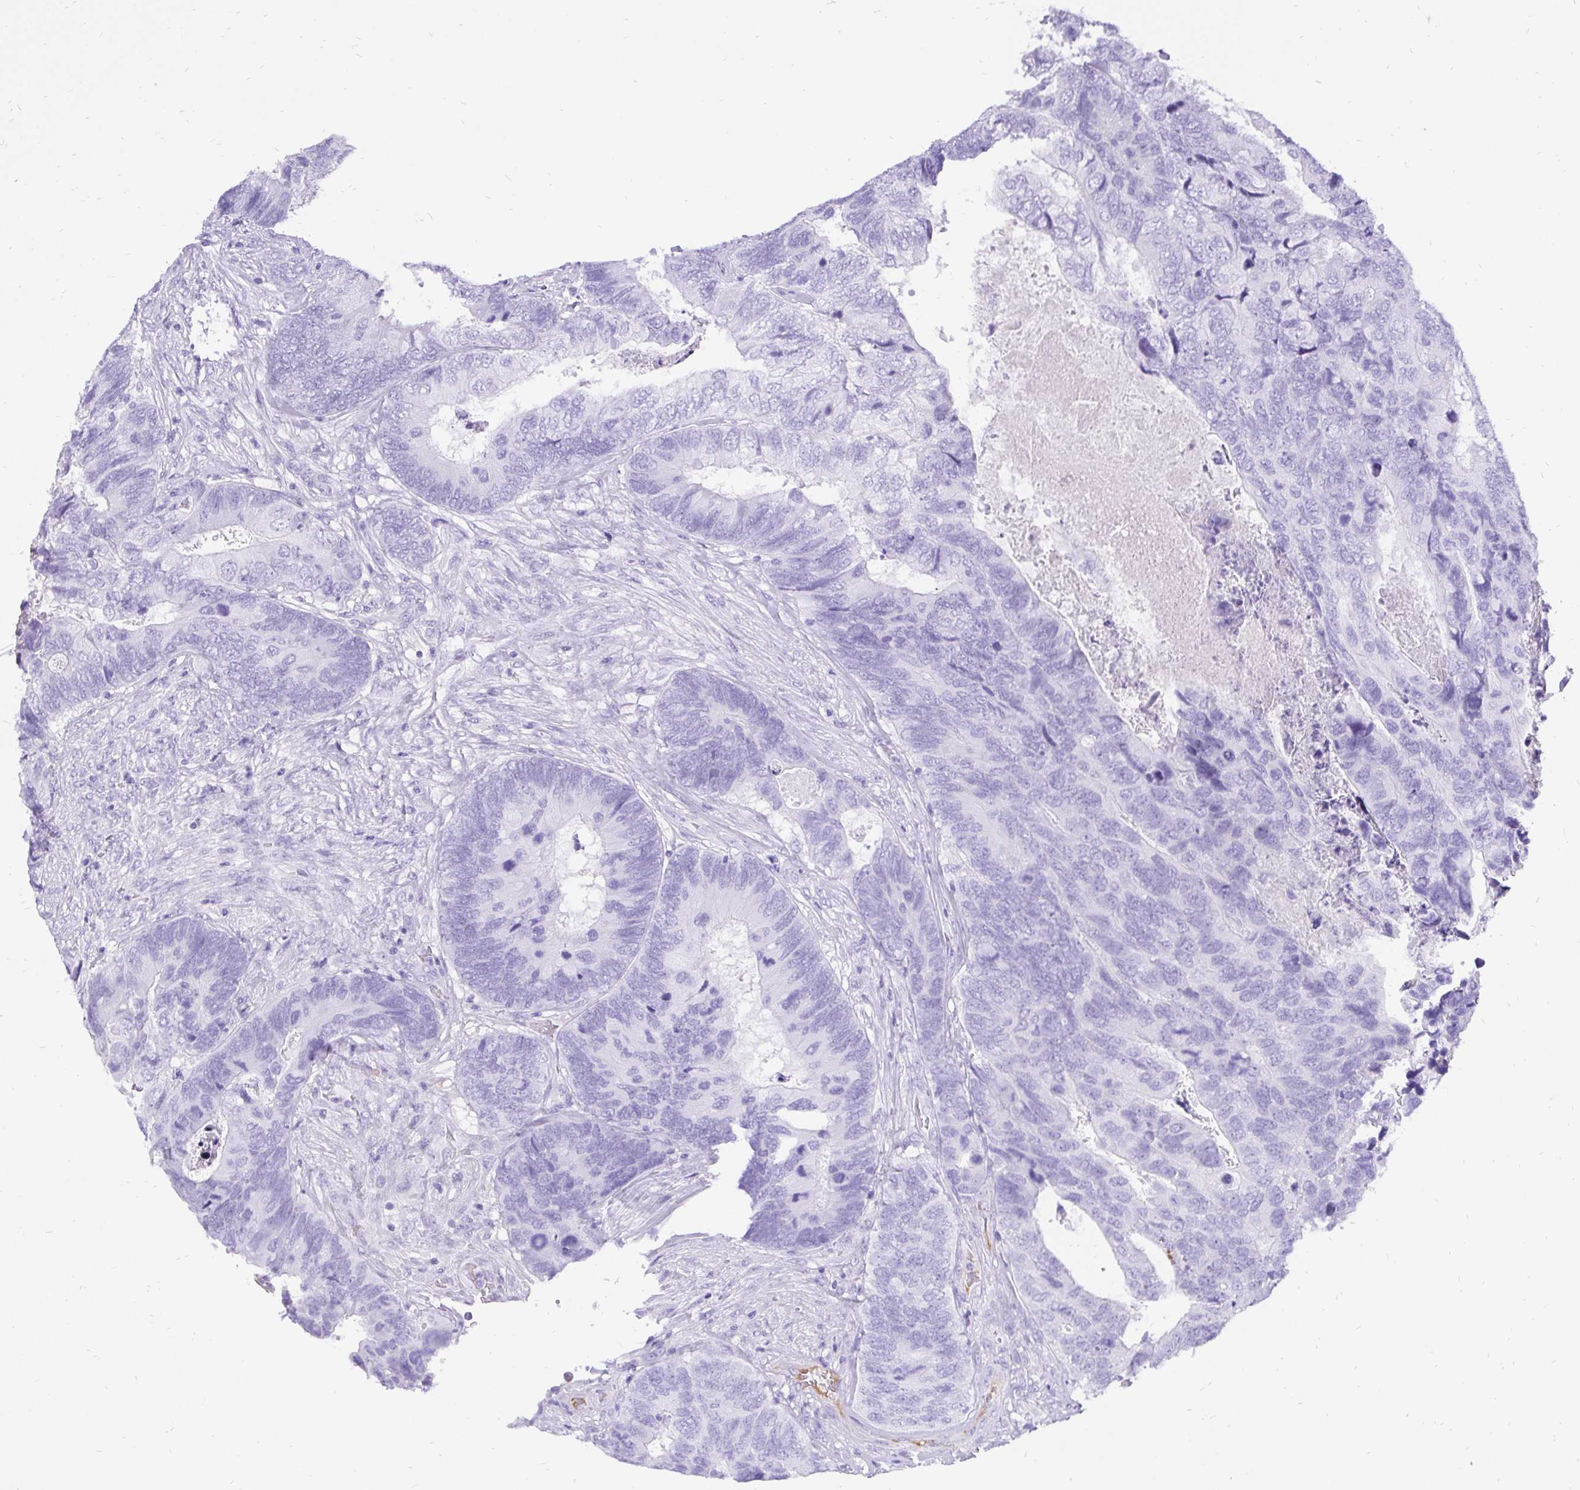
{"staining": {"intensity": "negative", "quantity": "none", "location": "none"}, "tissue": "breast cancer", "cell_type": "Tumor cells", "image_type": "cancer", "snomed": [{"axis": "morphology", "description": "Lobular carcinoma"}, {"axis": "topography", "description": "Breast"}], "caption": "Immunohistochemistry (IHC) histopathology image of neoplastic tissue: human lobular carcinoma (breast) stained with DAB (3,3'-diaminobenzidine) displays no significant protein expression in tumor cells.", "gene": "KRT13", "patient": {"sex": "female", "age": 59}}